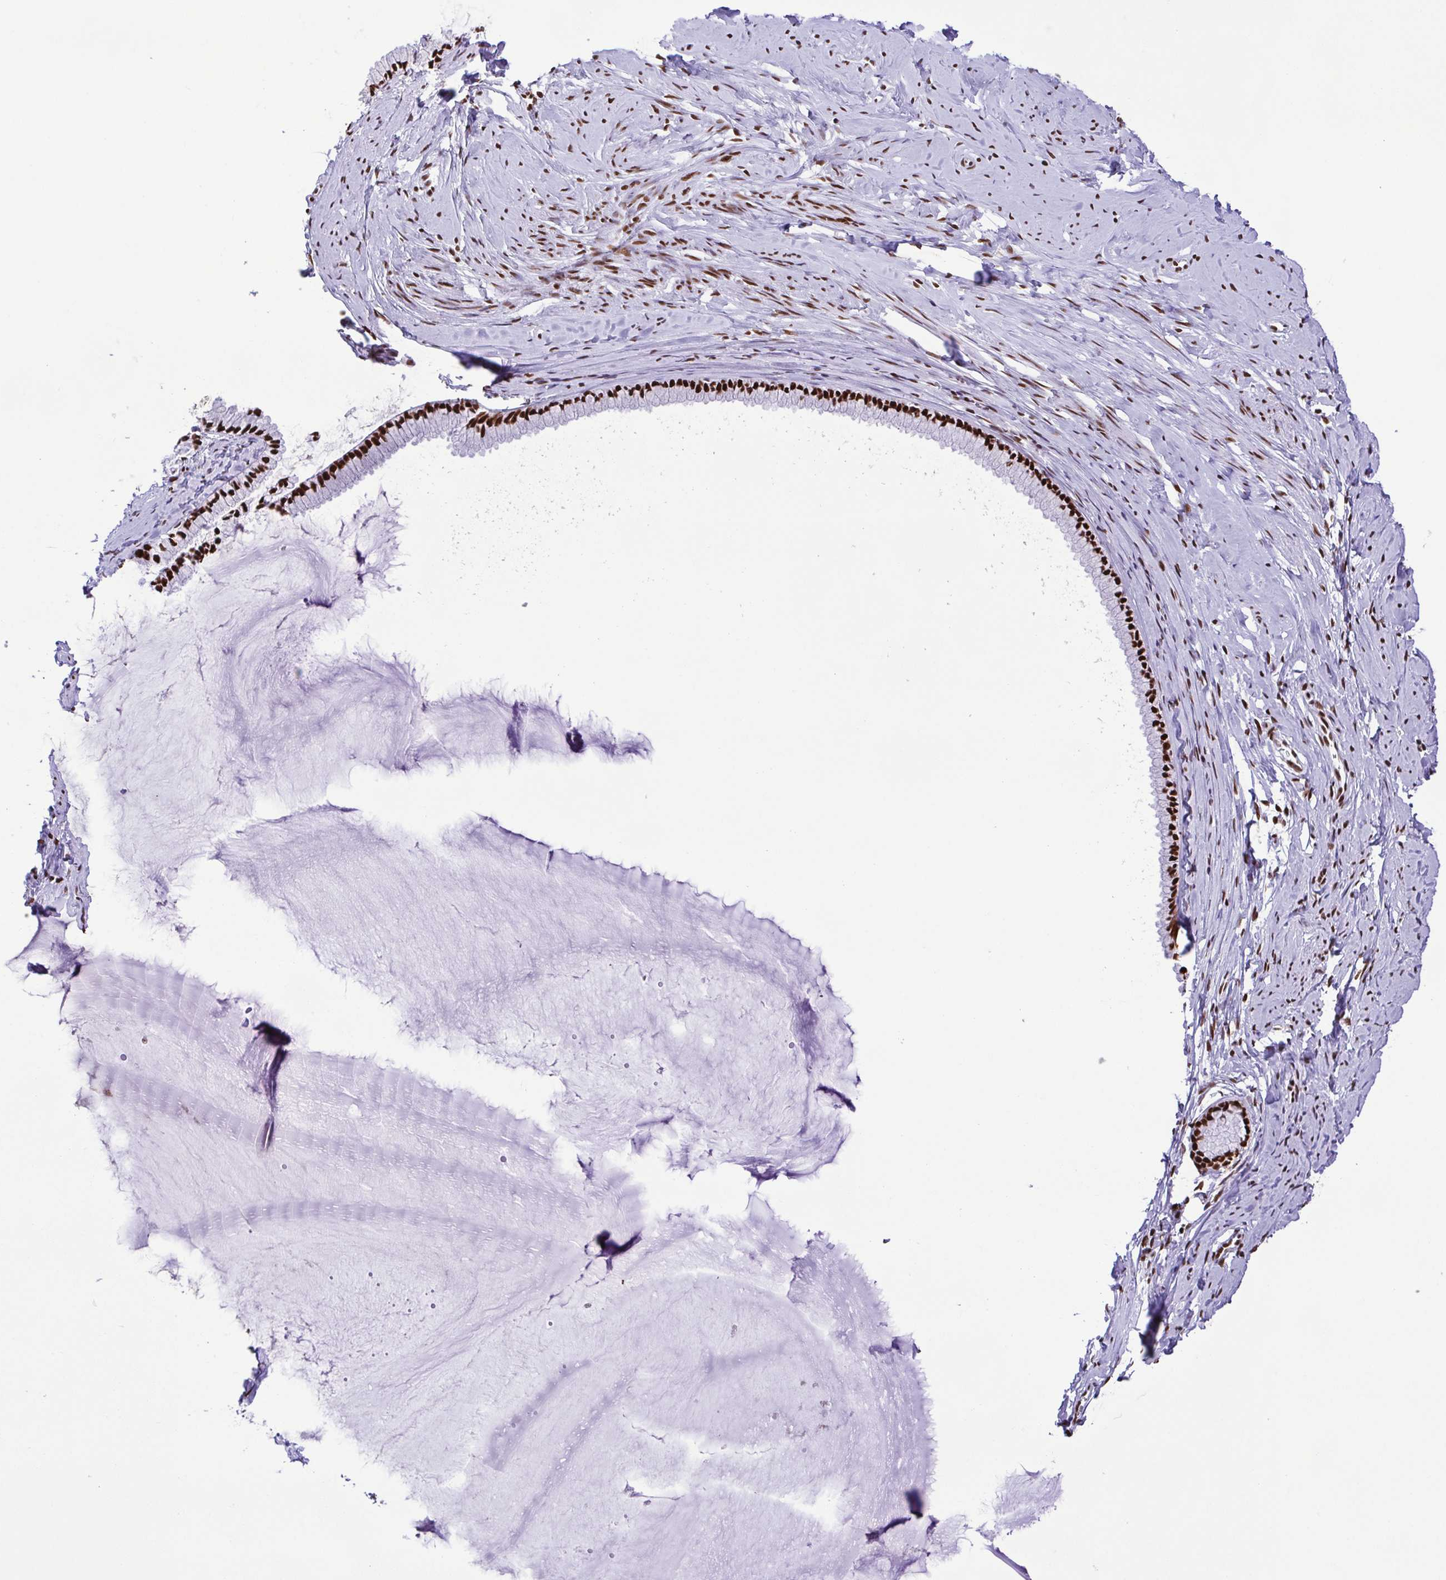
{"staining": {"intensity": "strong", "quantity": ">75%", "location": "nuclear"}, "tissue": "cervix", "cell_type": "Glandular cells", "image_type": "normal", "snomed": [{"axis": "morphology", "description": "Normal tissue, NOS"}, {"axis": "topography", "description": "Cervix"}], "caption": "Cervix stained for a protein (brown) demonstrates strong nuclear positive staining in about >75% of glandular cells.", "gene": "TRIM28", "patient": {"sex": "female", "age": 40}}